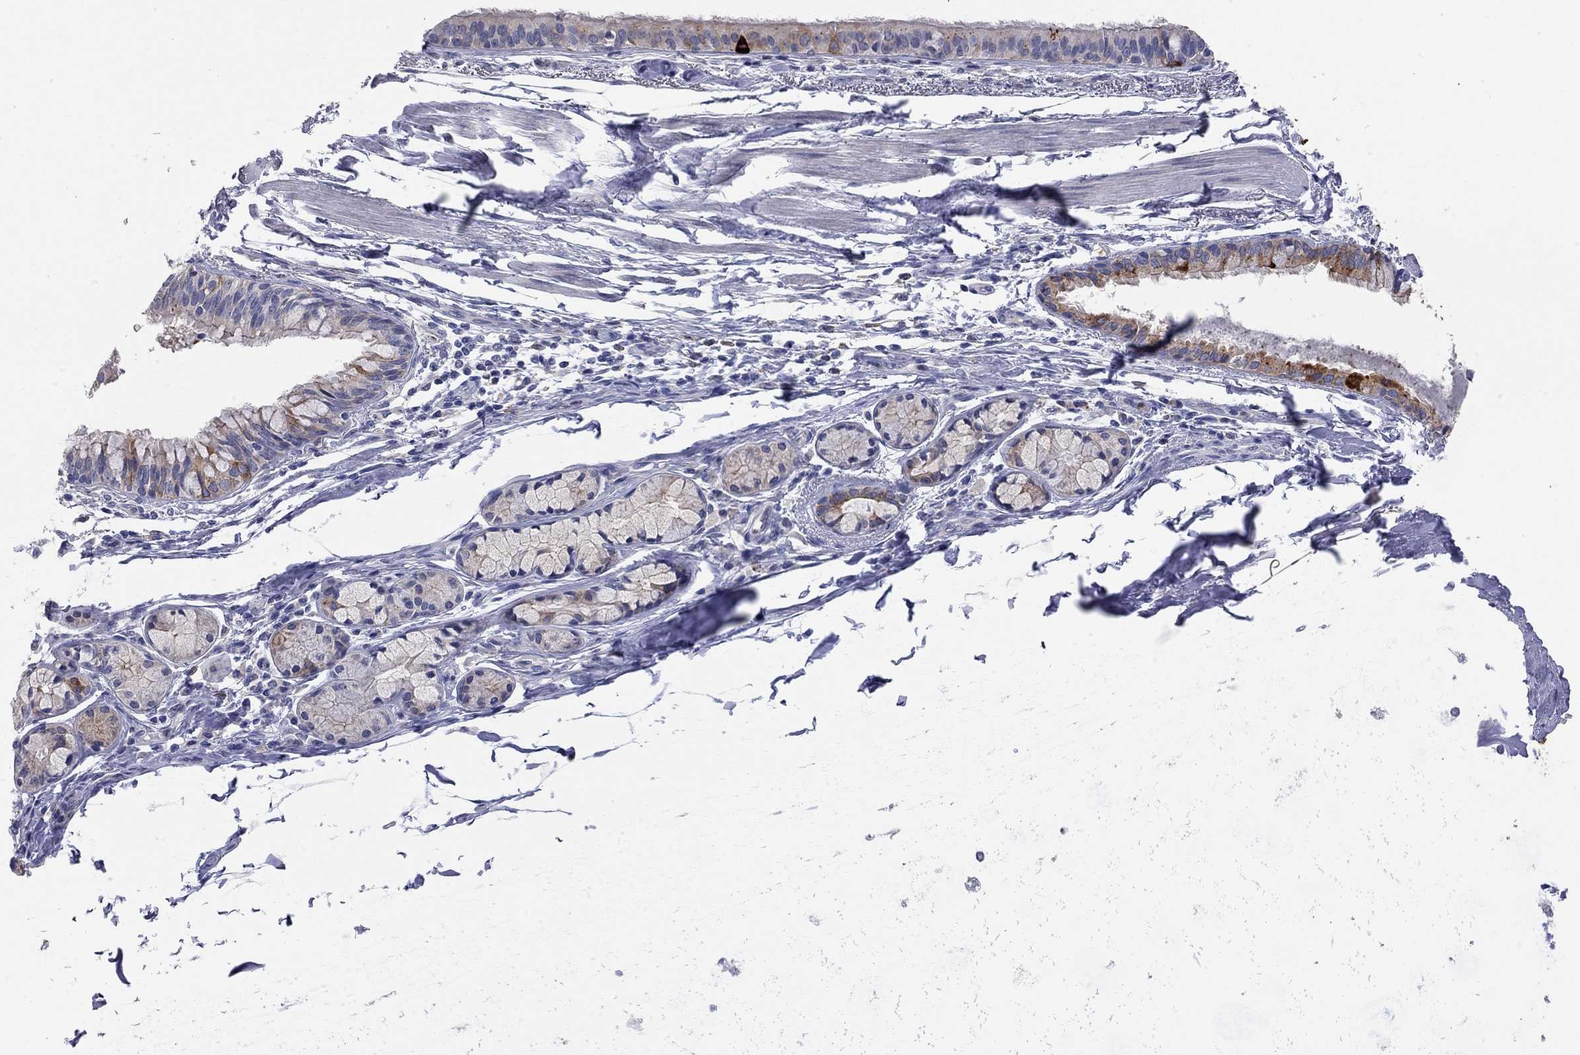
{"staining": {"intensity": "moderate", "quantity": "25%-75%", "location": "cytoplasmic/membranous"}, "tissue": "bronchus", "cell_type": "Respiratory epithelial cells", "image_type": "normal", "snomed": [{"axis": "morphology", "description": "Normal tissue, NOS"}, {"axis": "morphology", "description": "Squamous cell carcinoma, NOS"}, {"axis": "topography", "description": "Bronchus"}, {"axis": "topography", "description": "Lung"}], "caption": "Protein analysis of unremarkable bronchus demonstrates moderate cytoplasmic/membranous positivity in approximately 25%-75% of respiratory epithelial cells.", "gene": "ACSL1", "patient": {"sex": "male", "age": 69}}